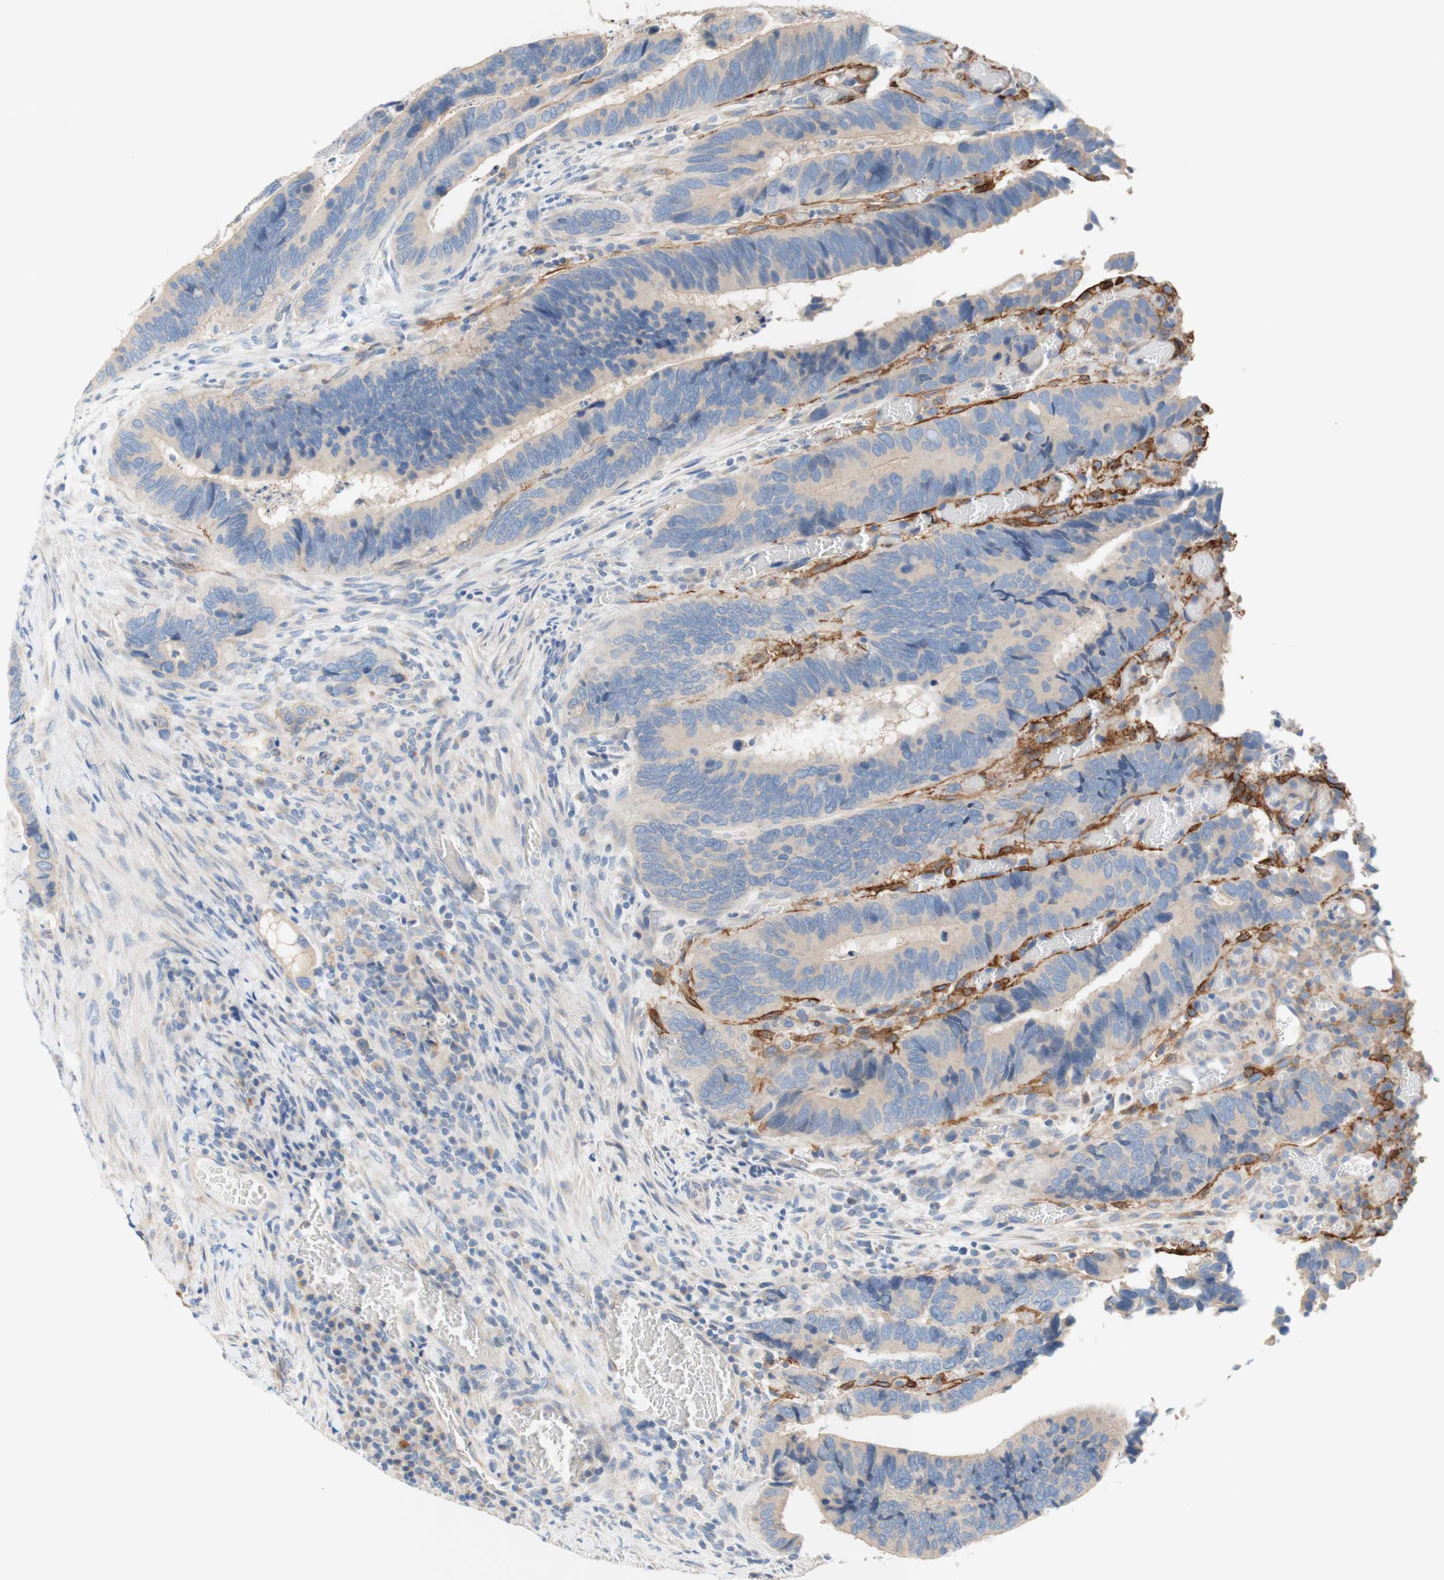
{"staining": {"intensity": "weak", "quantity": ">75%", "location": "cytoplasmic/membranous"}, "tissue": "colorectal cancer", "cell_type": "Tumor cells", "image_type": "cancer", "snomed": [{"axis": "morphology", "description": "Adenocarcinoma, NOS"}, {"axis": "topography", "description": "Colon"}], "caption": "A high-resolution photomicrograph shows immunohistochemistry staining of colorectal cancer, which exhibits weak cytoplasmic/membranous staining in about >75% of tumor cells.", "gene": "F3", "patient": {"sex": "male", "age": 72}}